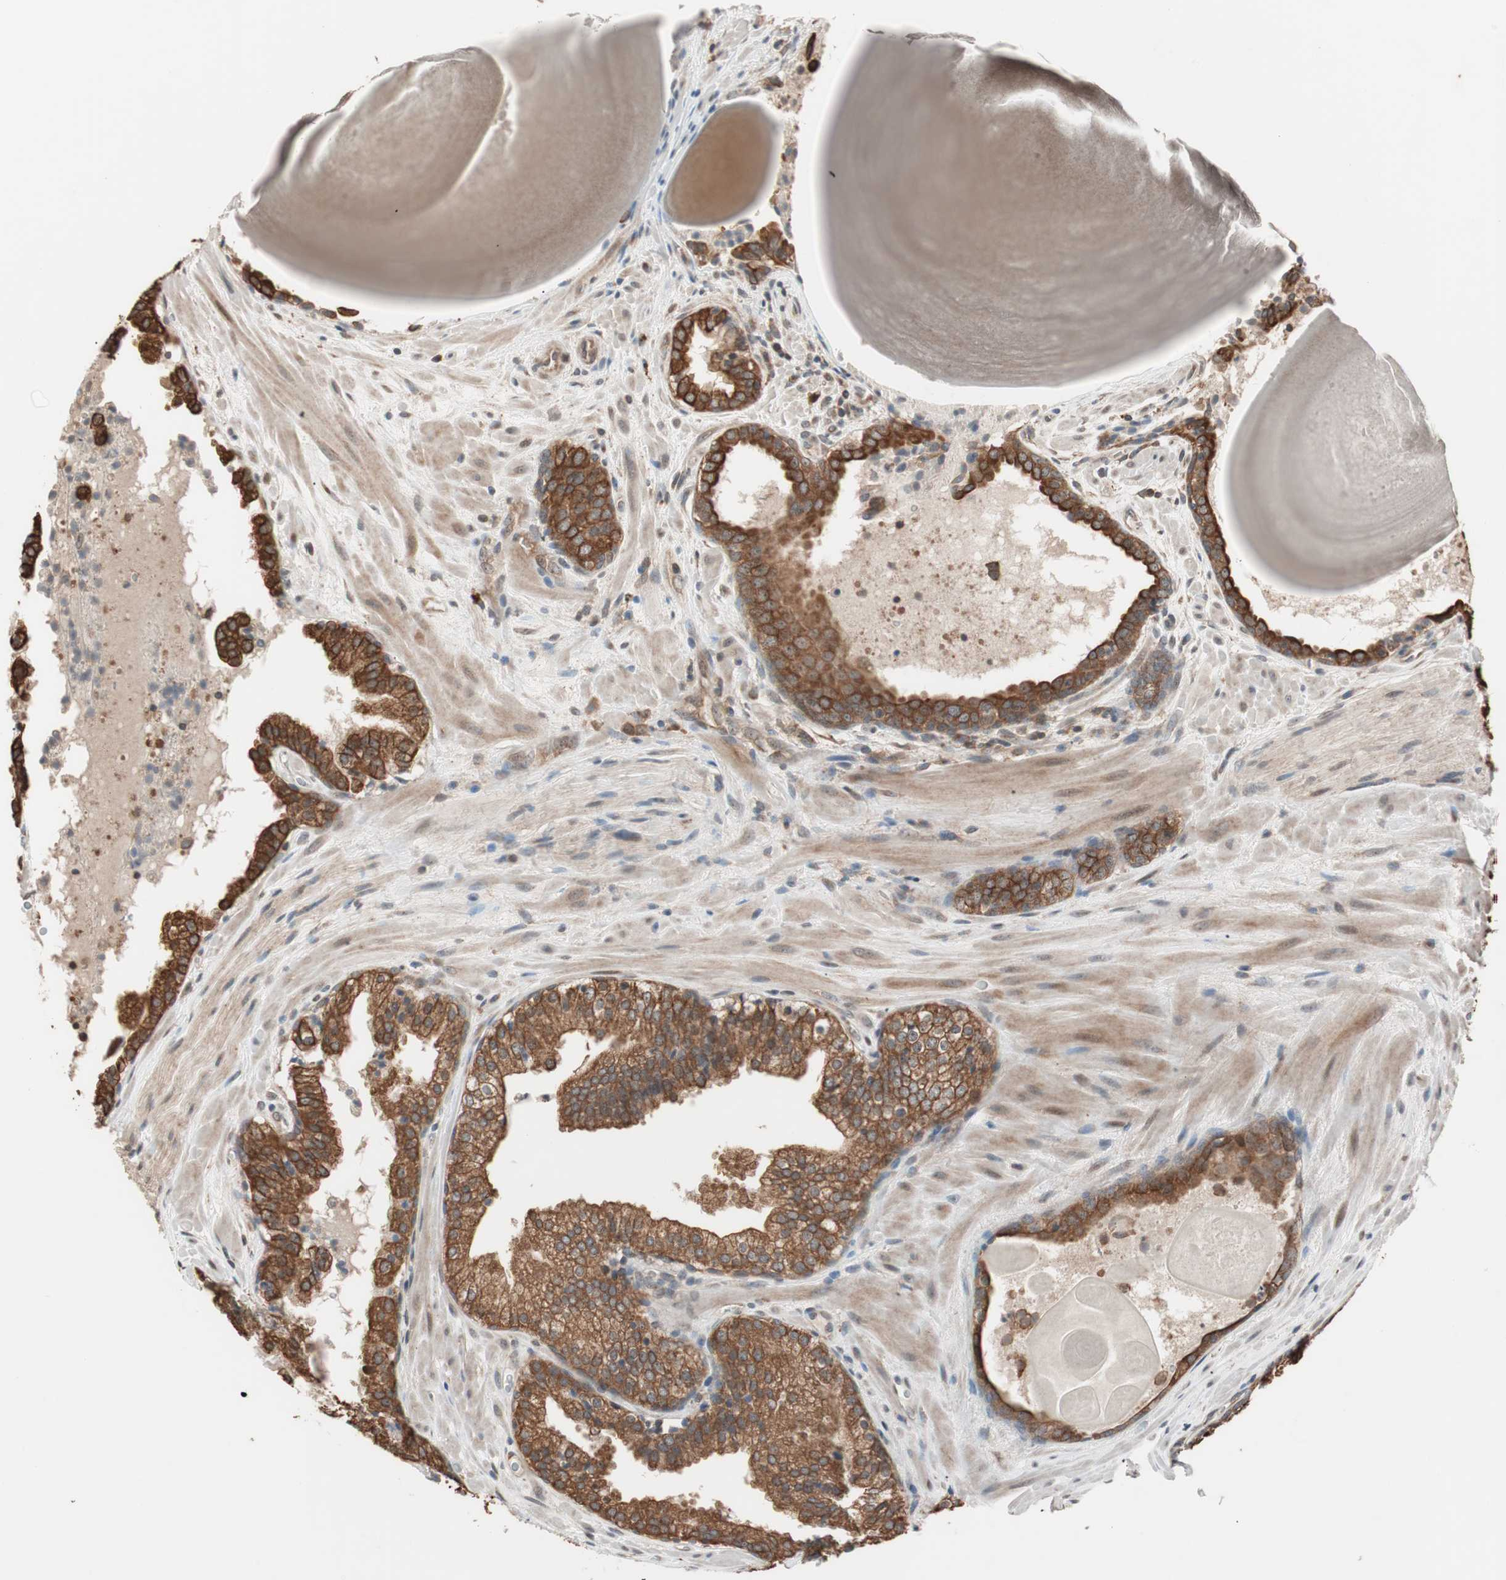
{"staining": {"intensity": "strong", "quantity": ">75%", "location": "cytoplasmic/membranous"}, "tissue": "prostate cancer", "cell_type": "Tumor cells", "image_type": "cancer", "snomed": [{"axis": "morphology", "description": "Adenocarcinoma, High grade"}, {"axis": "topography", "description": "Prostate"}], "caption": "Protein staining of prostate adenocarcinoma (high-grade) tissue shows strong cytoplasmic/membranous expression in approximately >75% of tumor cells.", "gene": "FBXO5", "patient": {"sex": "male", "age": 68}}